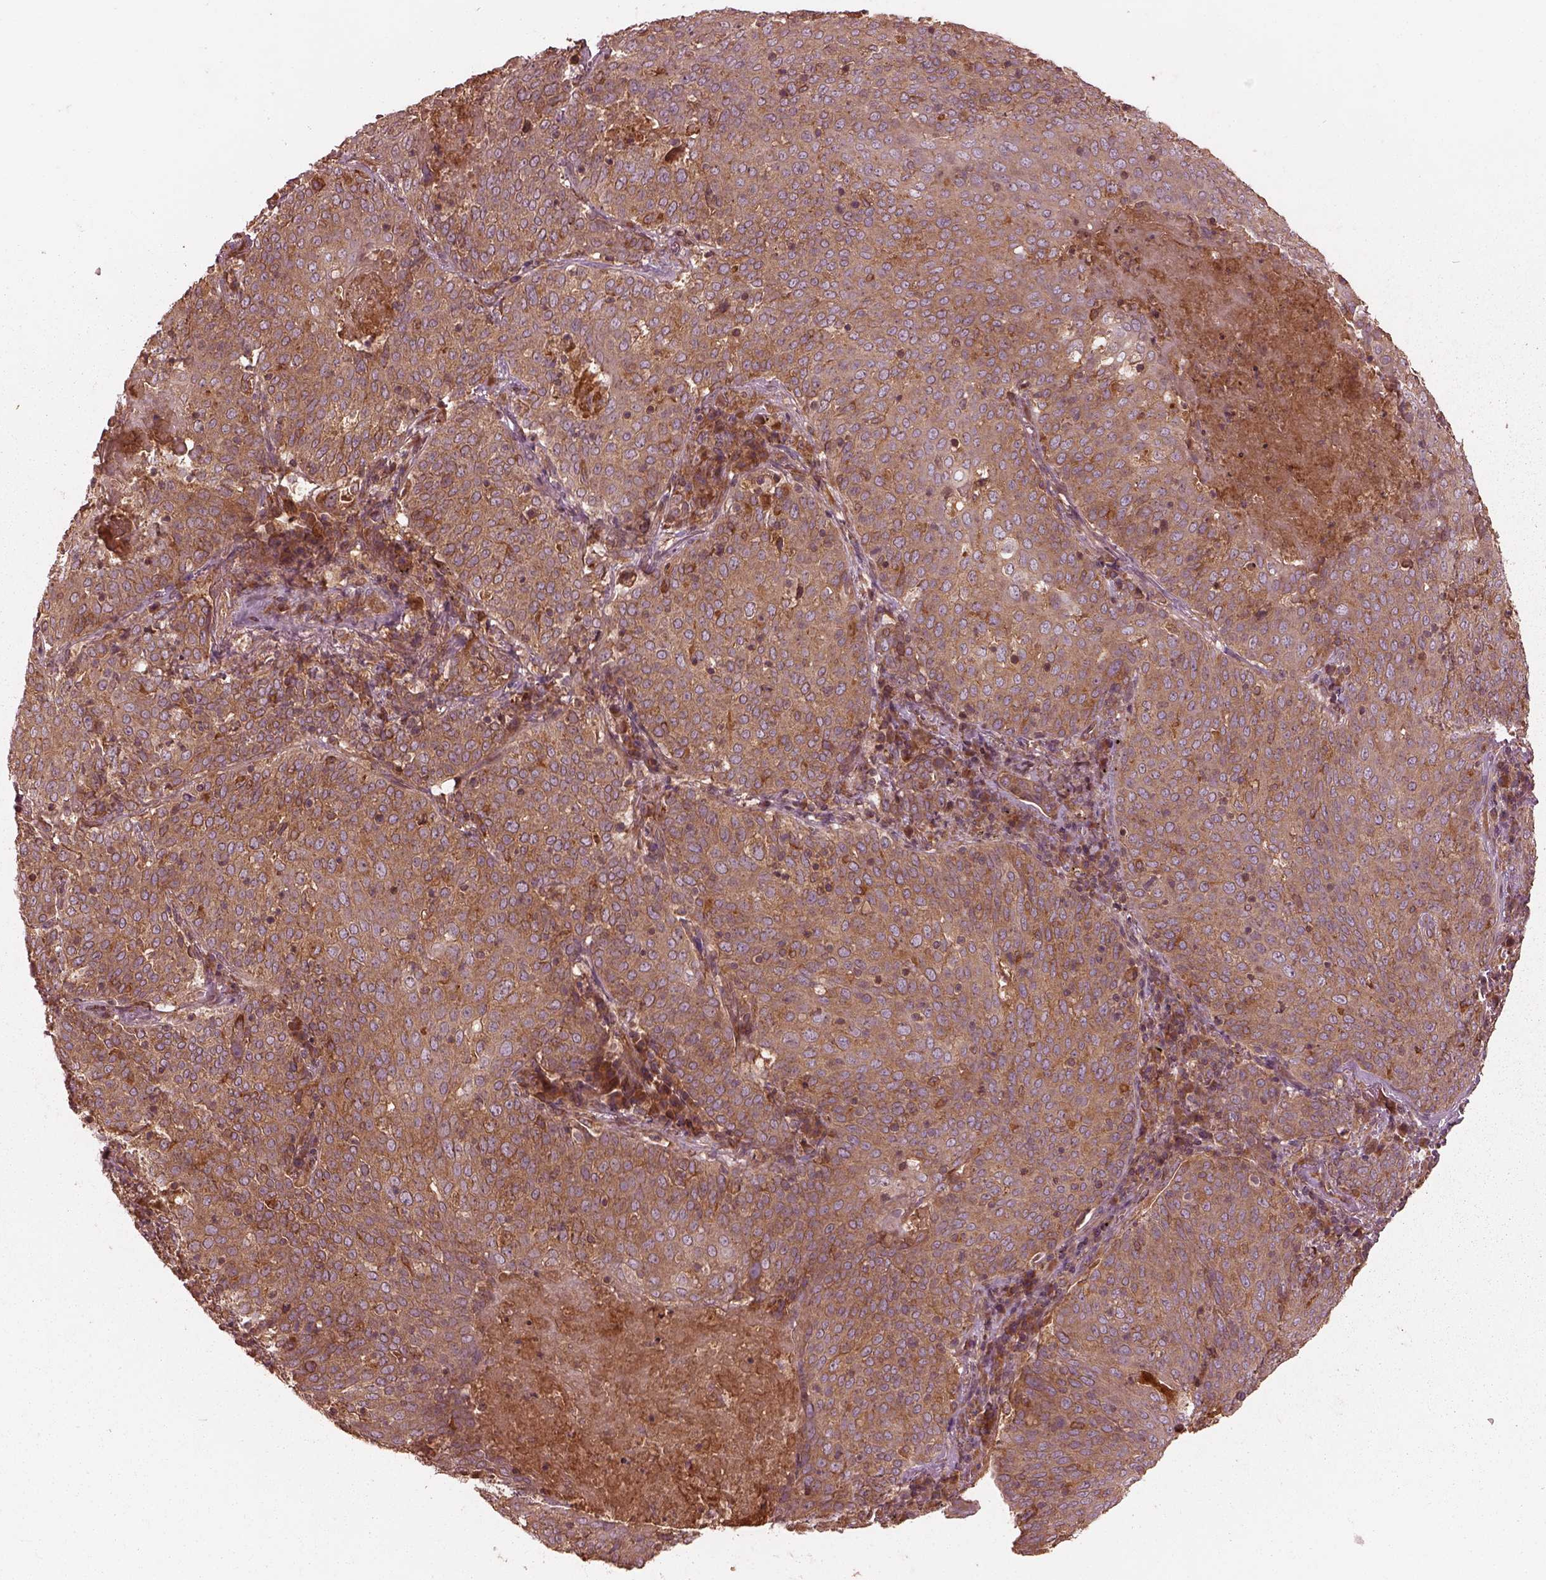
{"staining": {"intensity": "moderate", "quantity": ">75%", "location": "cytoplasmic/membranous"}, "tissue": "lung cancer", "cell_type": "Tumor cells", "image_type": "cancer", "snomed": [{"axis": "morphology", "description": "Squamous cell carcinoma, NOS"}, {"axis": "topography", "description": "Lung"}], "caption": "Human lung squamous cell carcinoma stained with a protein marker shows moderate staining in tumor cells.", "gene": "PIK3R2", "patient": {"sex": "male", "age": 82}}